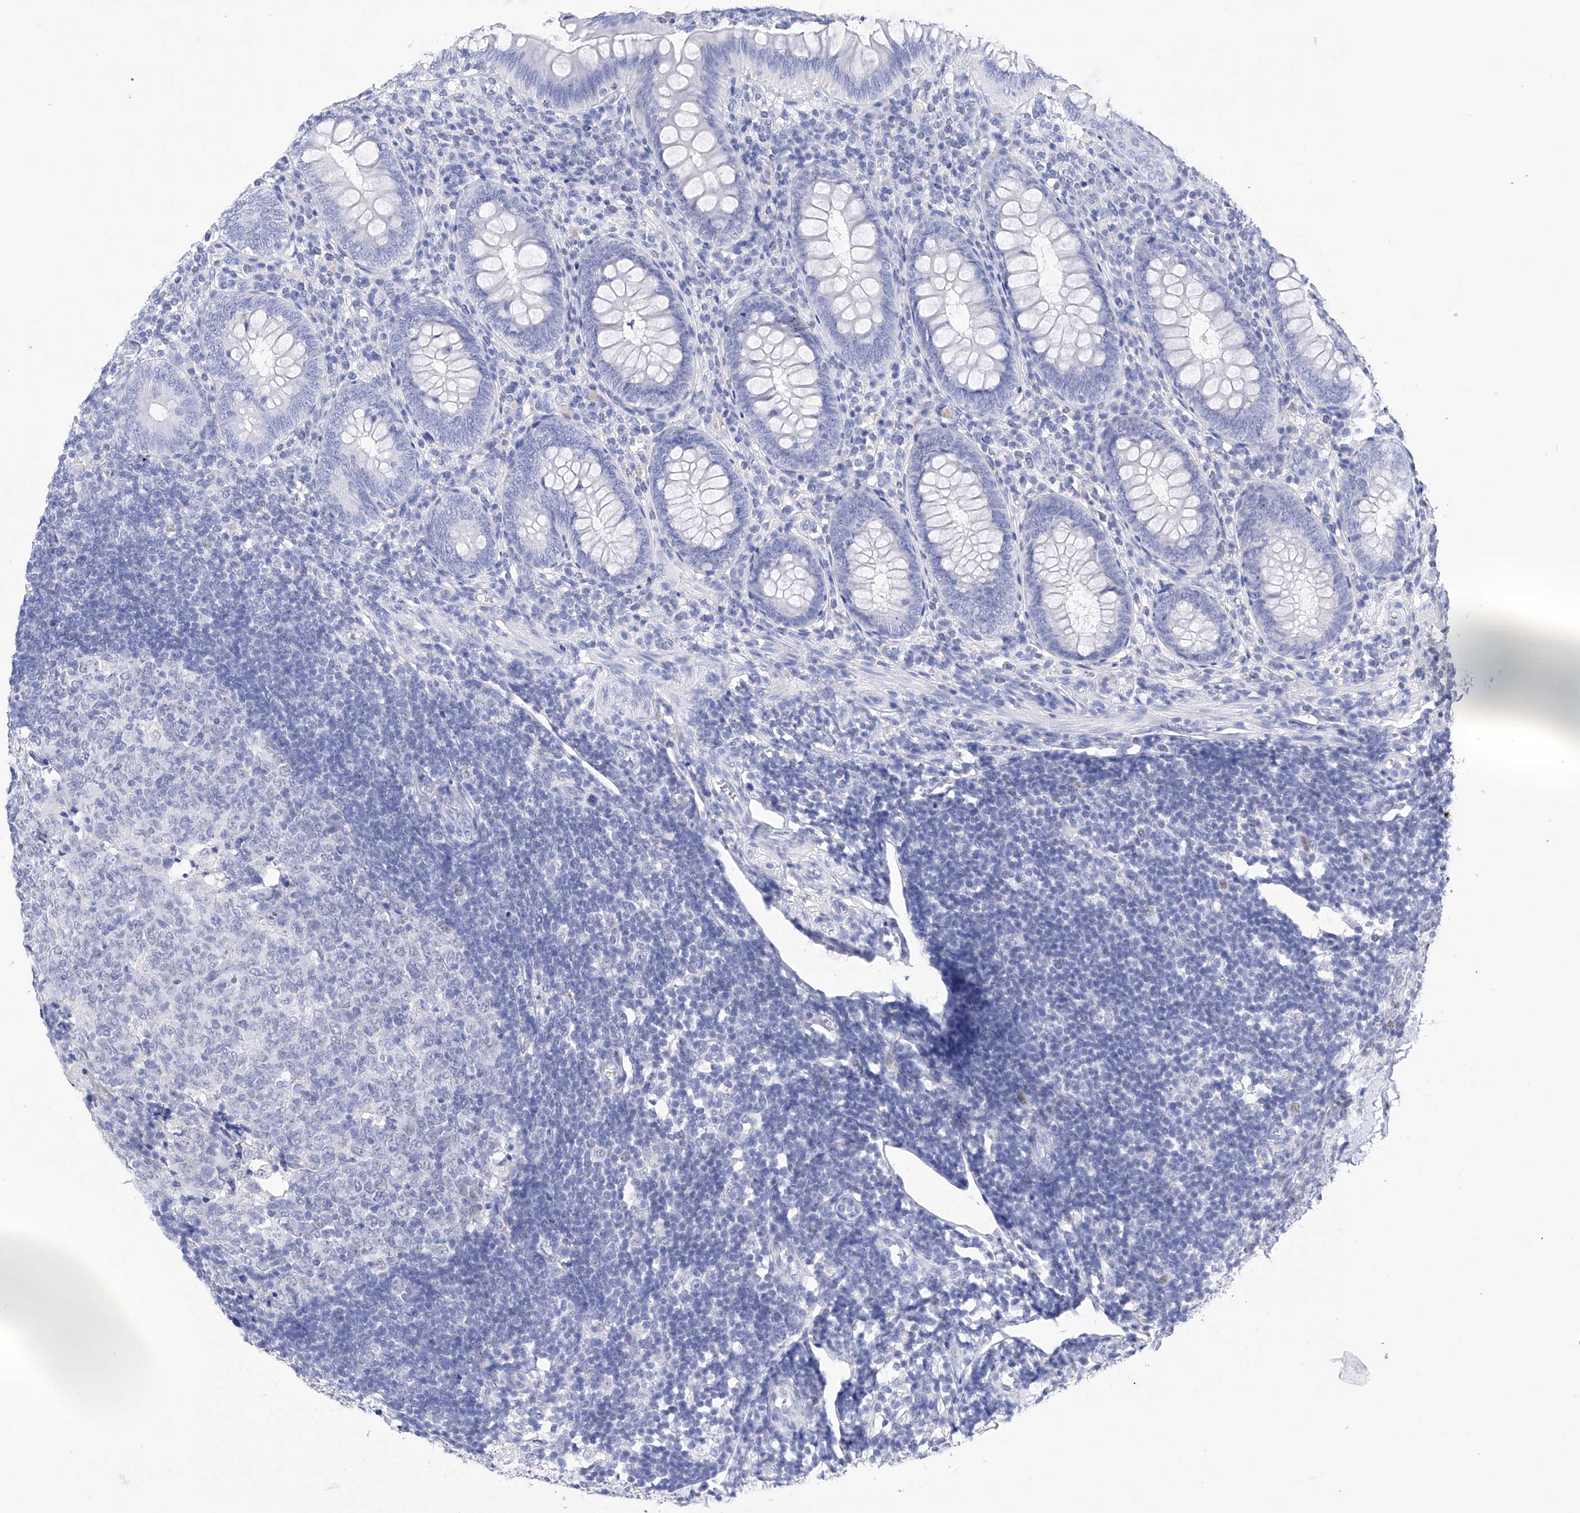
{"staining": {"intensity": "negative", "quantity": "none", "location": "none"}, "tissue": "appendix", "cell_type": "Glandular cells", "image_type": "normal", "snomed": [{"axis": "morphology", "description": "Normal tissue, NOS"}, {"axis": "topography", "description": "Appendix"}], "caption": "Glandular cells are negative for brown protein staining in normal appendix. (DAB IHC visualized using brightfield microscopy, high magnification).", "gene": "FLG", "patient": {"sex": "male", "age": 14}}